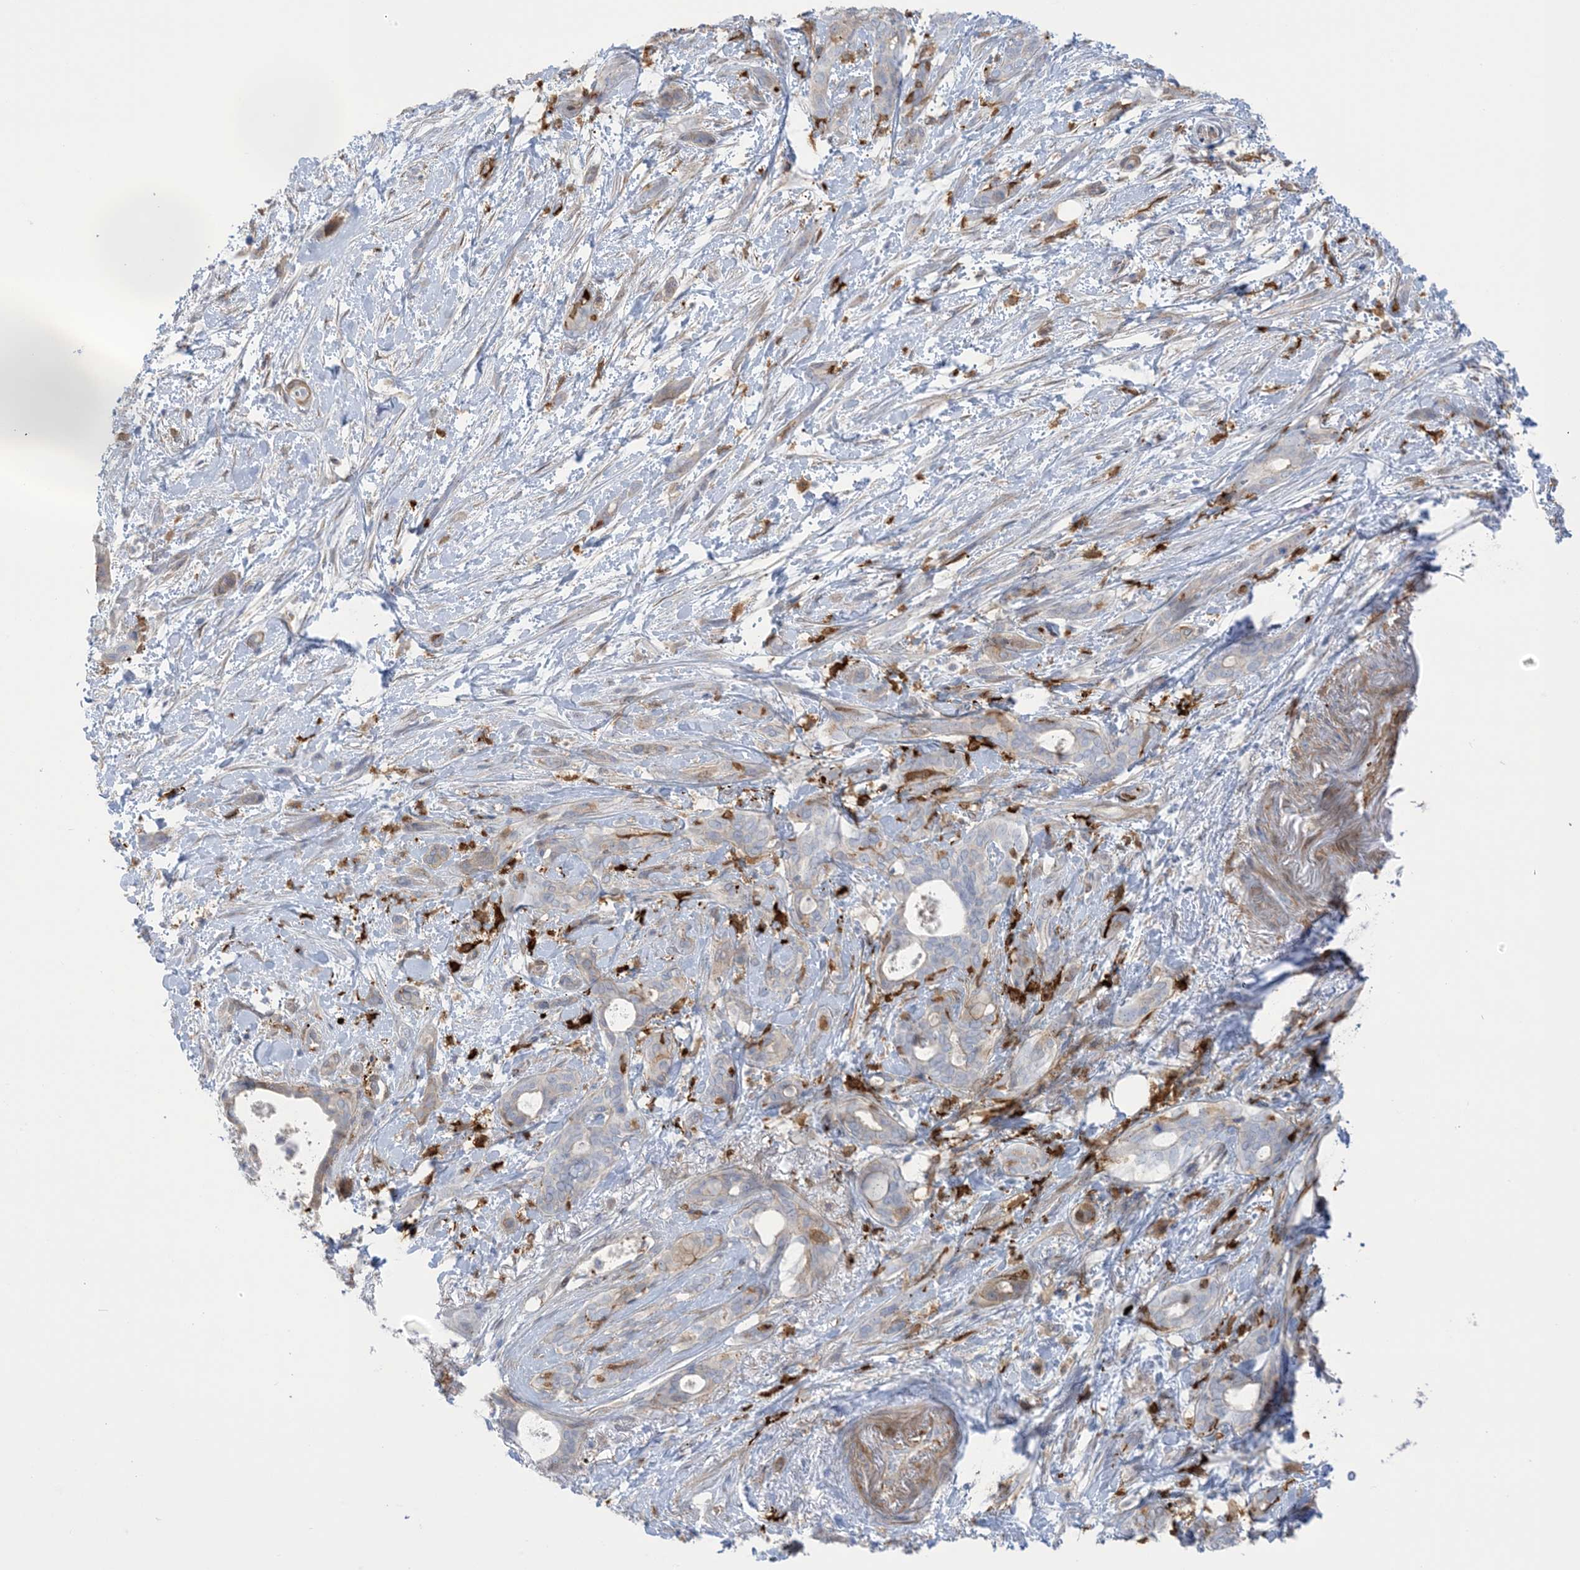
{"staining": {"intensity": "weak", "quantity": "<25%", "location": "cytoplasmic/membranous"}, "tissue": "pancreatic cancer", "cell_type": "Tumor cells", "image_type": "cancer", "snomed": [{"axis": "morphology", "description": "Normal tissue, NOS"}, {"axis": "morphology", "description": "Adenocarcinoma, NOS"}, {"axis": "topography", "description": "Pancreas"}, {"axis": "topography", "description": "Peripheral nerve tissue"}], "caption": "The micrograph exhibits no staining of tumor cells in pancreatic cancer.", "gene": "ICMT", "patient": {"sex": "female", "age": 63}}